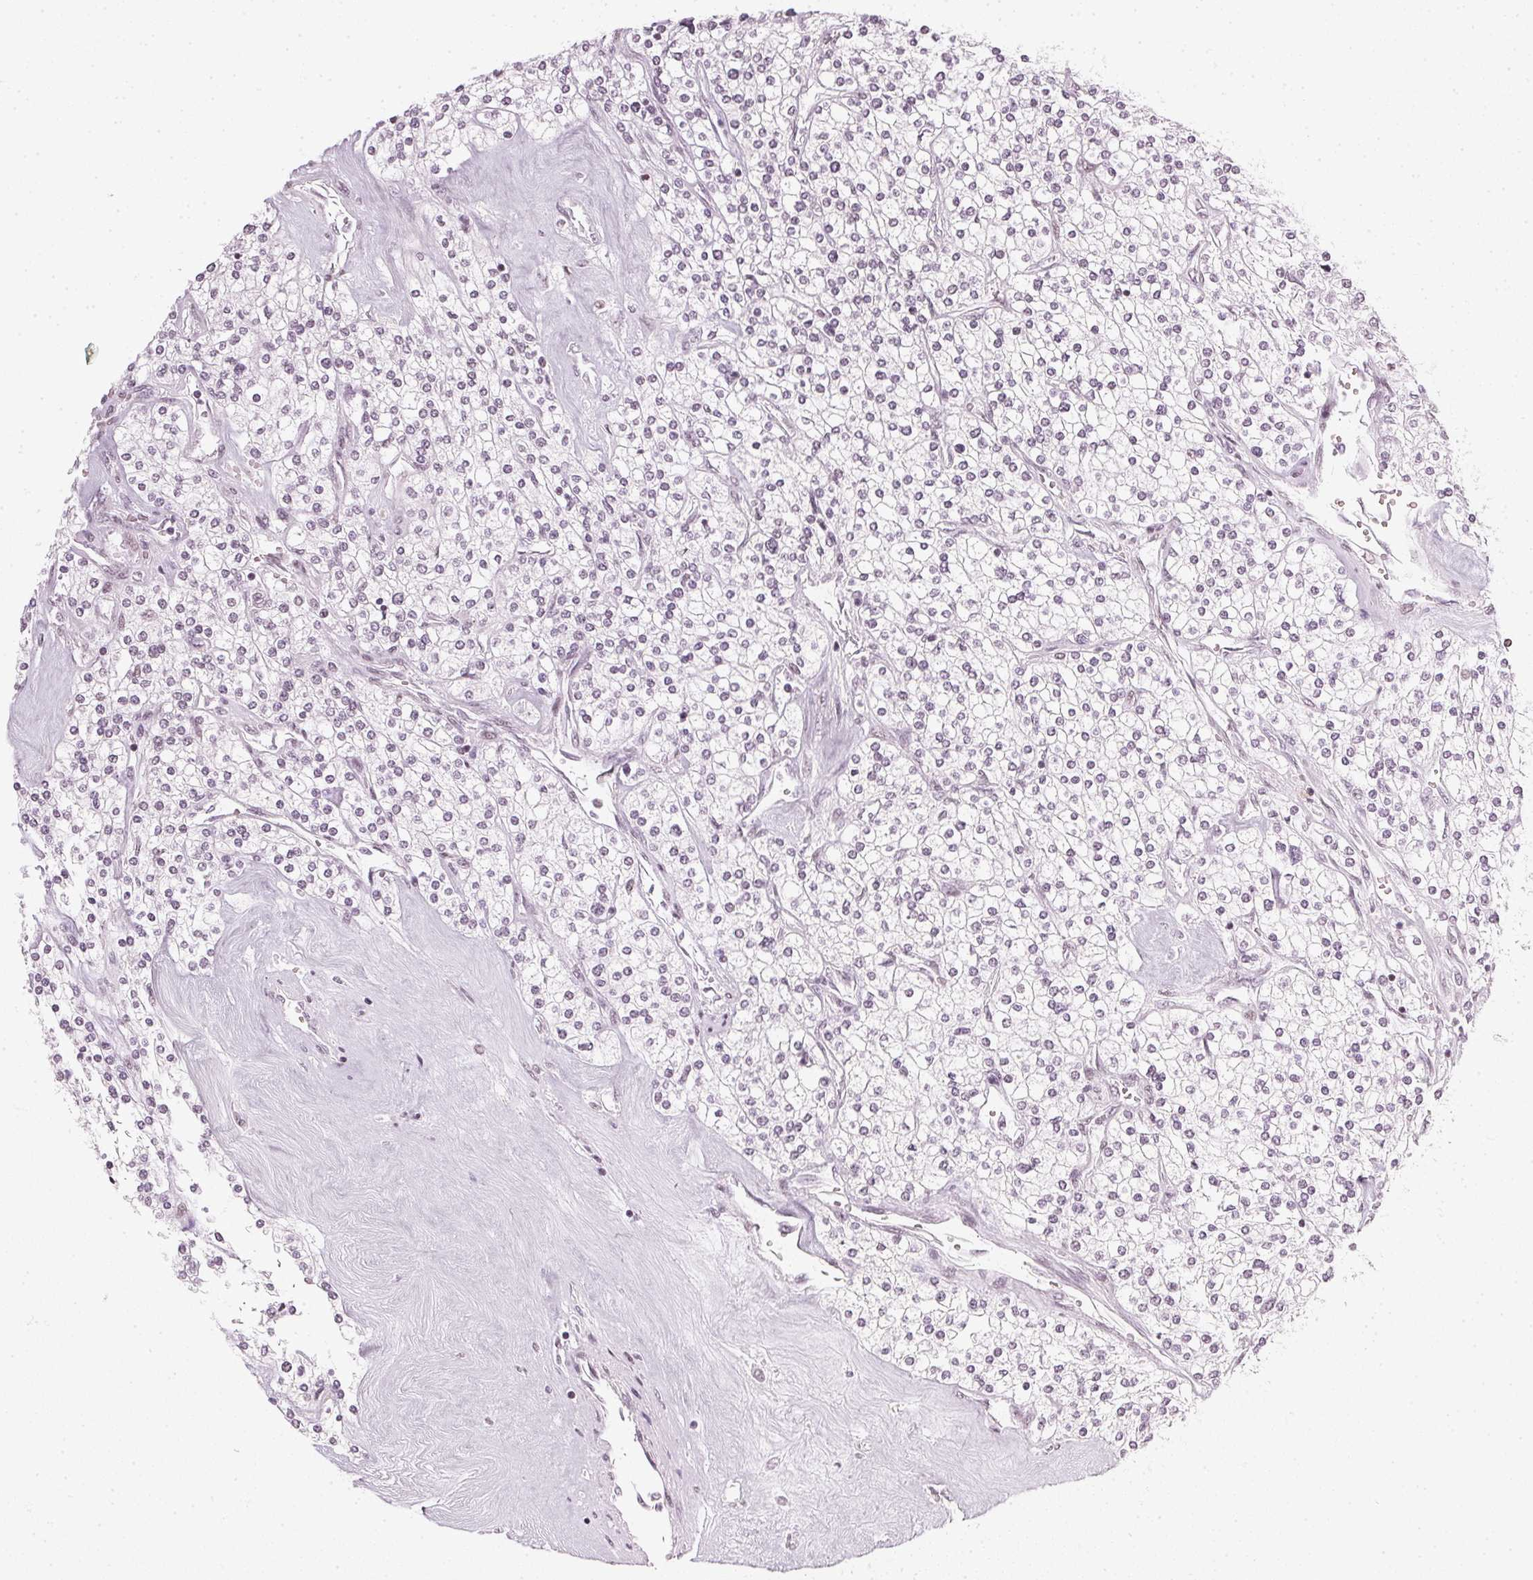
{"staining": {"intensity": "negative", "quantity": "none", "location": "none"}, "tissue": "renal cancer", "cell_type": "Tumor cells", "image_type": "cancer", "snomed": [{"axis": "morphology", "description": "Adenocarcinoma, NOS"}, {"axis": "topography", "description": "Kidney"}], "caption": "This micrograph is of renal cancer stained with immunohistochemistry (IHC) to label a protein in brown with the nuclei are counter-stained blue. There is no positivity in tumor cells.", "gene": "DNAJC6", "patient": {"sex": "male", "age": 80}}